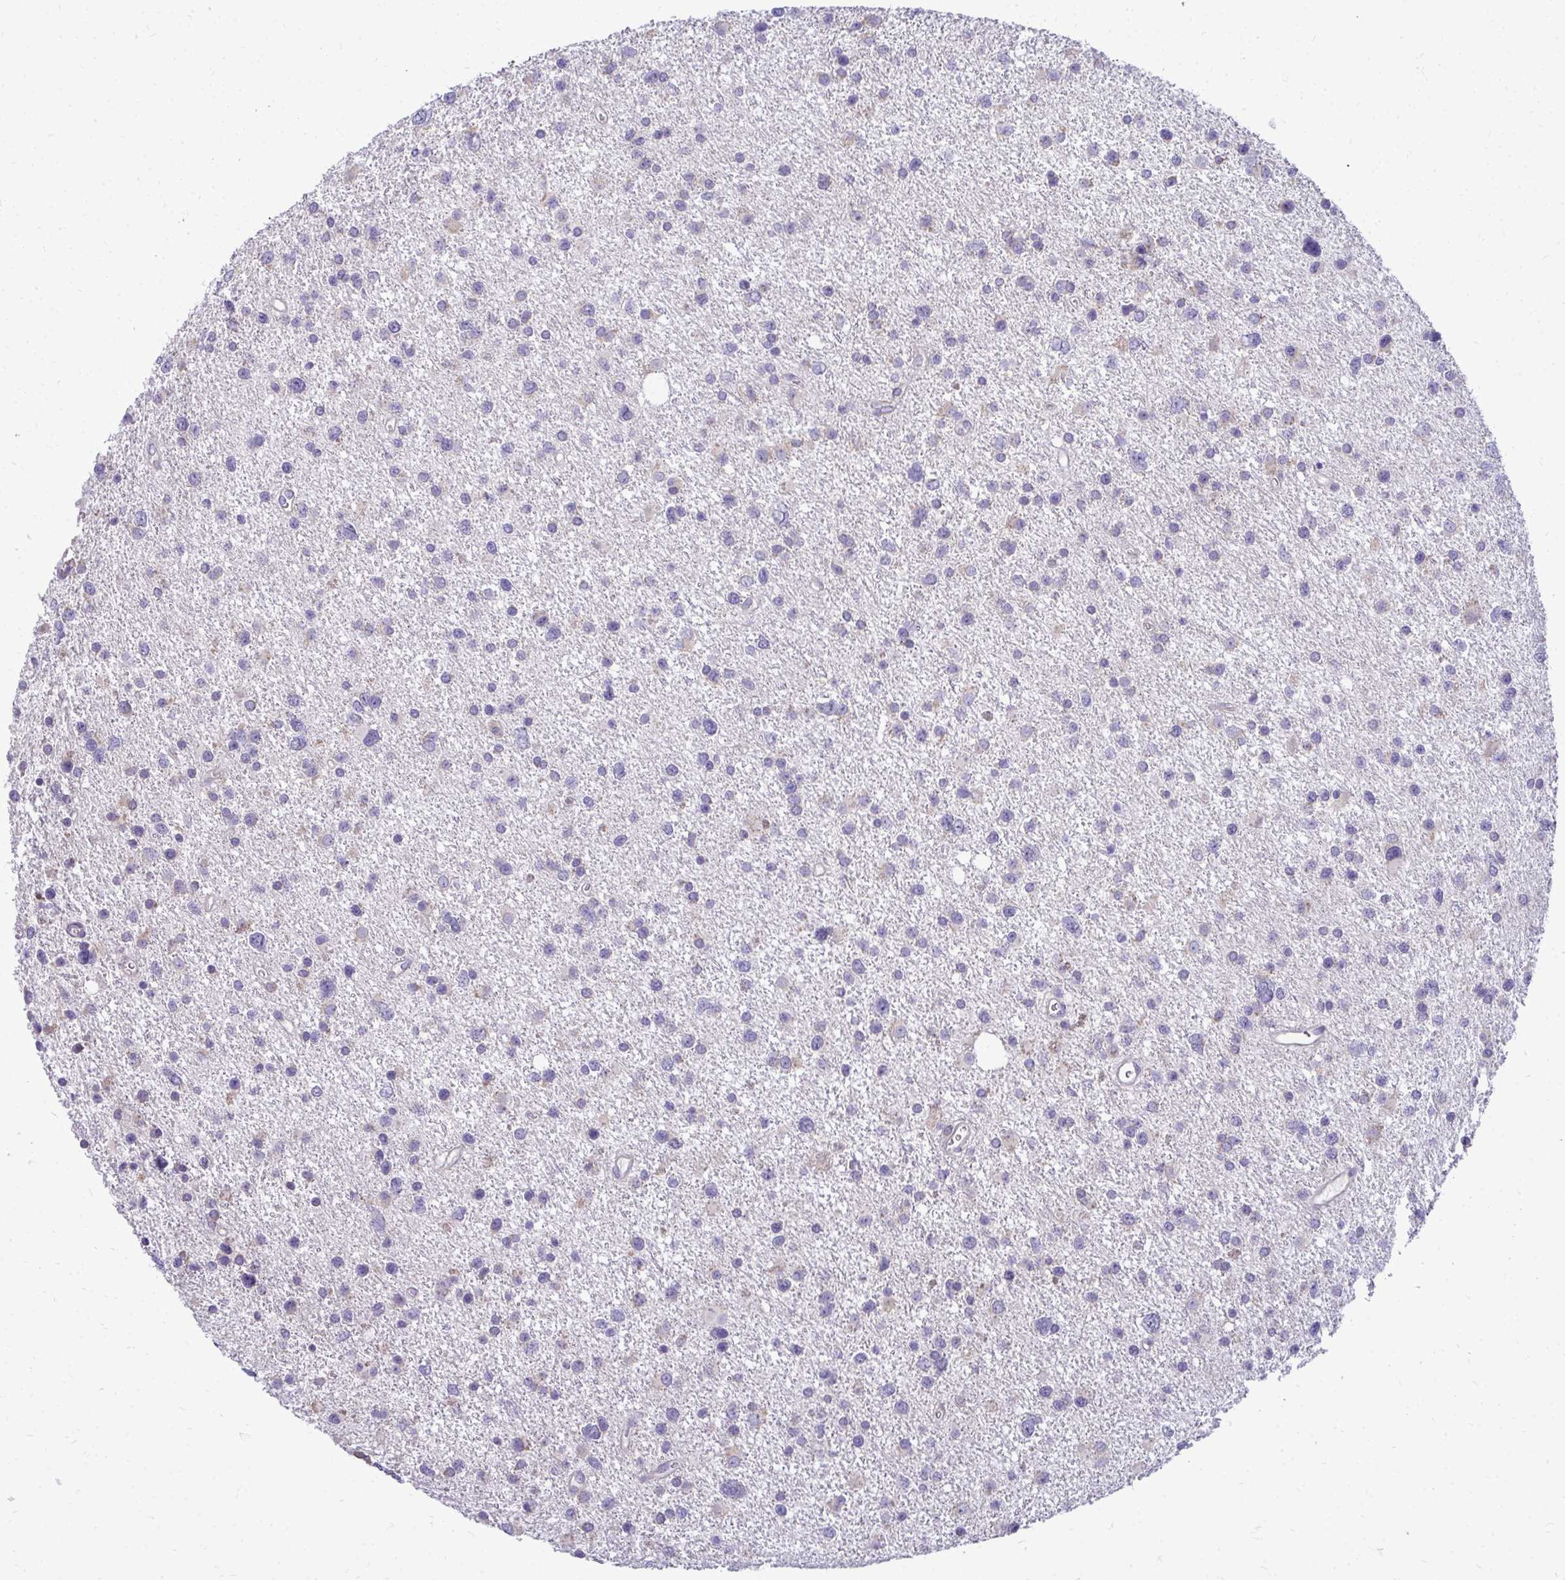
{"staining": {"intensity": "negative", "quantity": "none", "location": "none"}, "tissue": "glioma", "cell_type": "Tumor cells", "image_type": "cancer", "snomed": [{"axis": "morphology", "description": "Glioma, malignant, Low grade"}, {"axis": "topography", "description": "Brain"}], "caption": "Malignant glioma (low-grade) stained for a protein using IHC exhibits no expression tumor cells.", "gene": "RPLP2", "patient": {"sex": "female", "age": 55}}